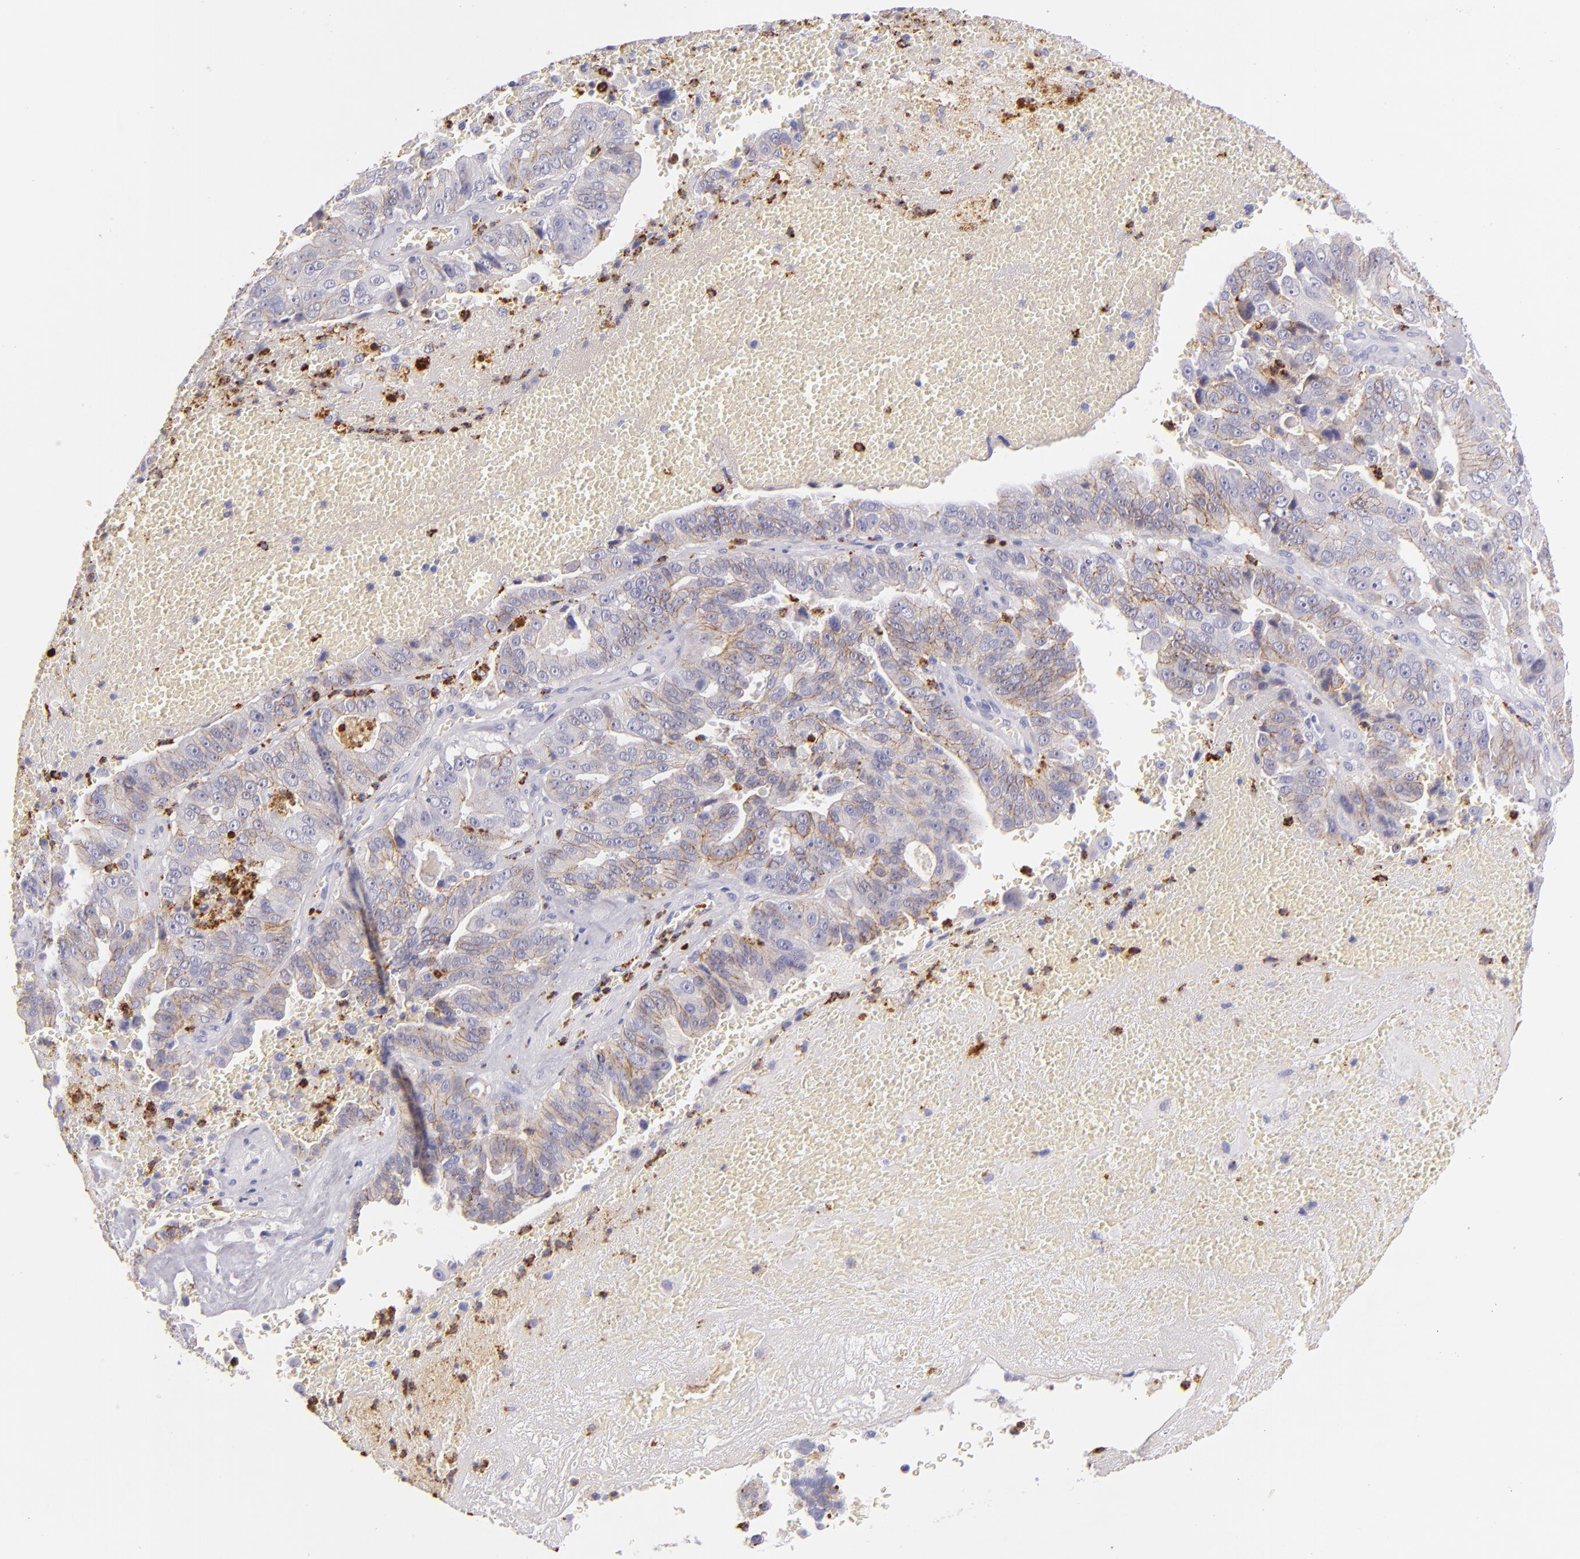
{"staining": {"intensity": "moderate", "quantity": "25%-75%", "location": "cytoplasmic/membranous"}, "tissue": "liver cancer", "cell_type": "Tumor cells", "image_type": "cancer", "snomed": [{"axis": "morphology", "description": "Cholangiocarcinoma"}, {"axis": "topography", "description": "Liver"}], "caption": "Approximately 25%-75% of tumor cells in human liver cancer exhibit moderate cytoplasmic/membranous protein staining as visualized by brown immunohistochemical staining.", "gene": "CDH3", "patient": {"sex": "female", "age": 79}}